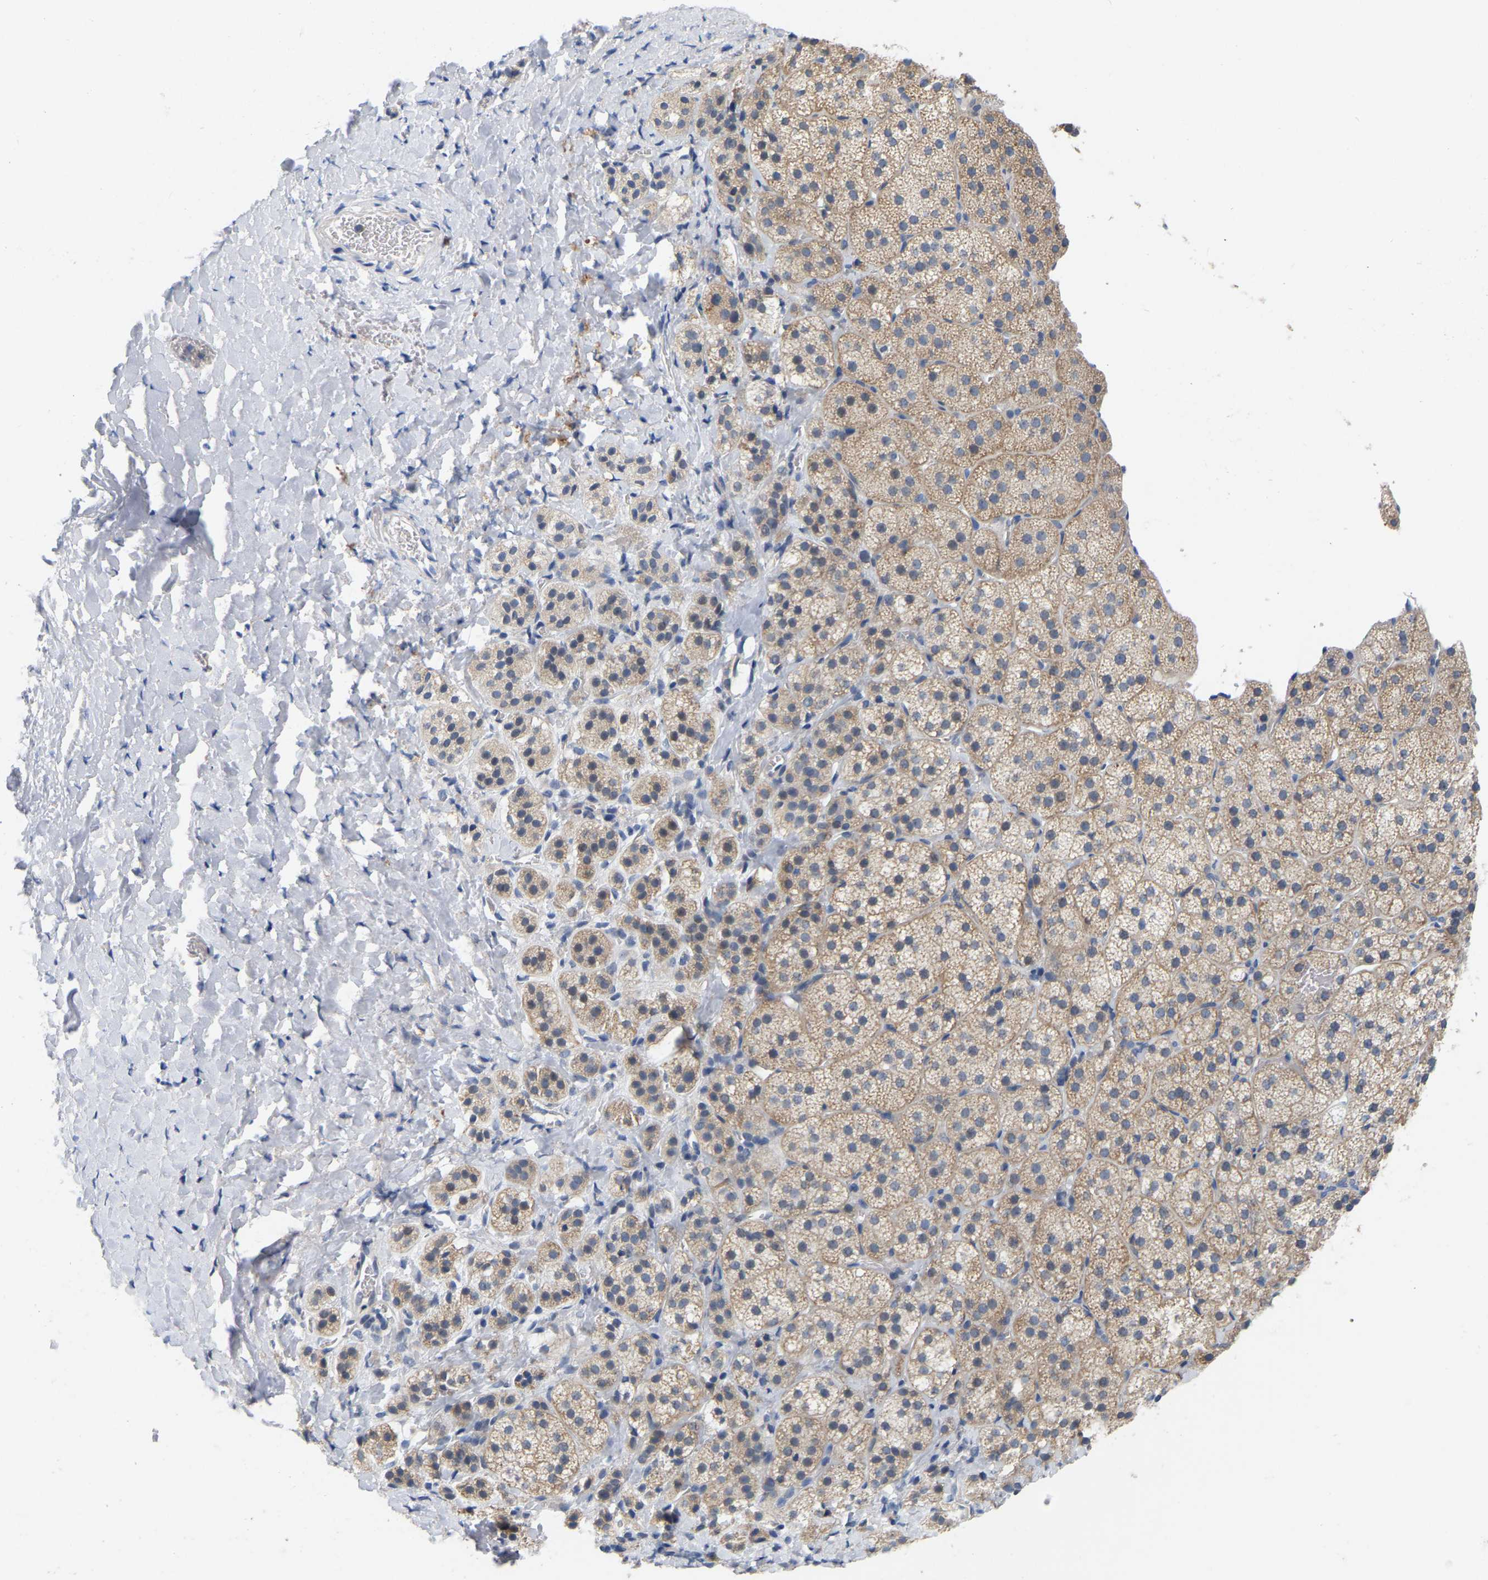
{"staining": {"intensity": "moderate", "quantity": "25%-75%", "location": "cytoplasmic/membranous"}, "tissue": "adrenal gland", "cell_type": "Glandular cells", "image_type": "normal", "snomed": [{"axis": "morphology", "description": "Normal tissue, NOS"}, {"axis": "topography", "description": "Adrenal gland"}], "caption": "This micrograph displays immunohistochemistry staining of benign adrenal gland, with medium moderate cytoplasmic/membranous positivity in approximately 25%-75% of glandular cells.", "gene": "WIPI2", "patient": {"sex": "female", "age": 44}}